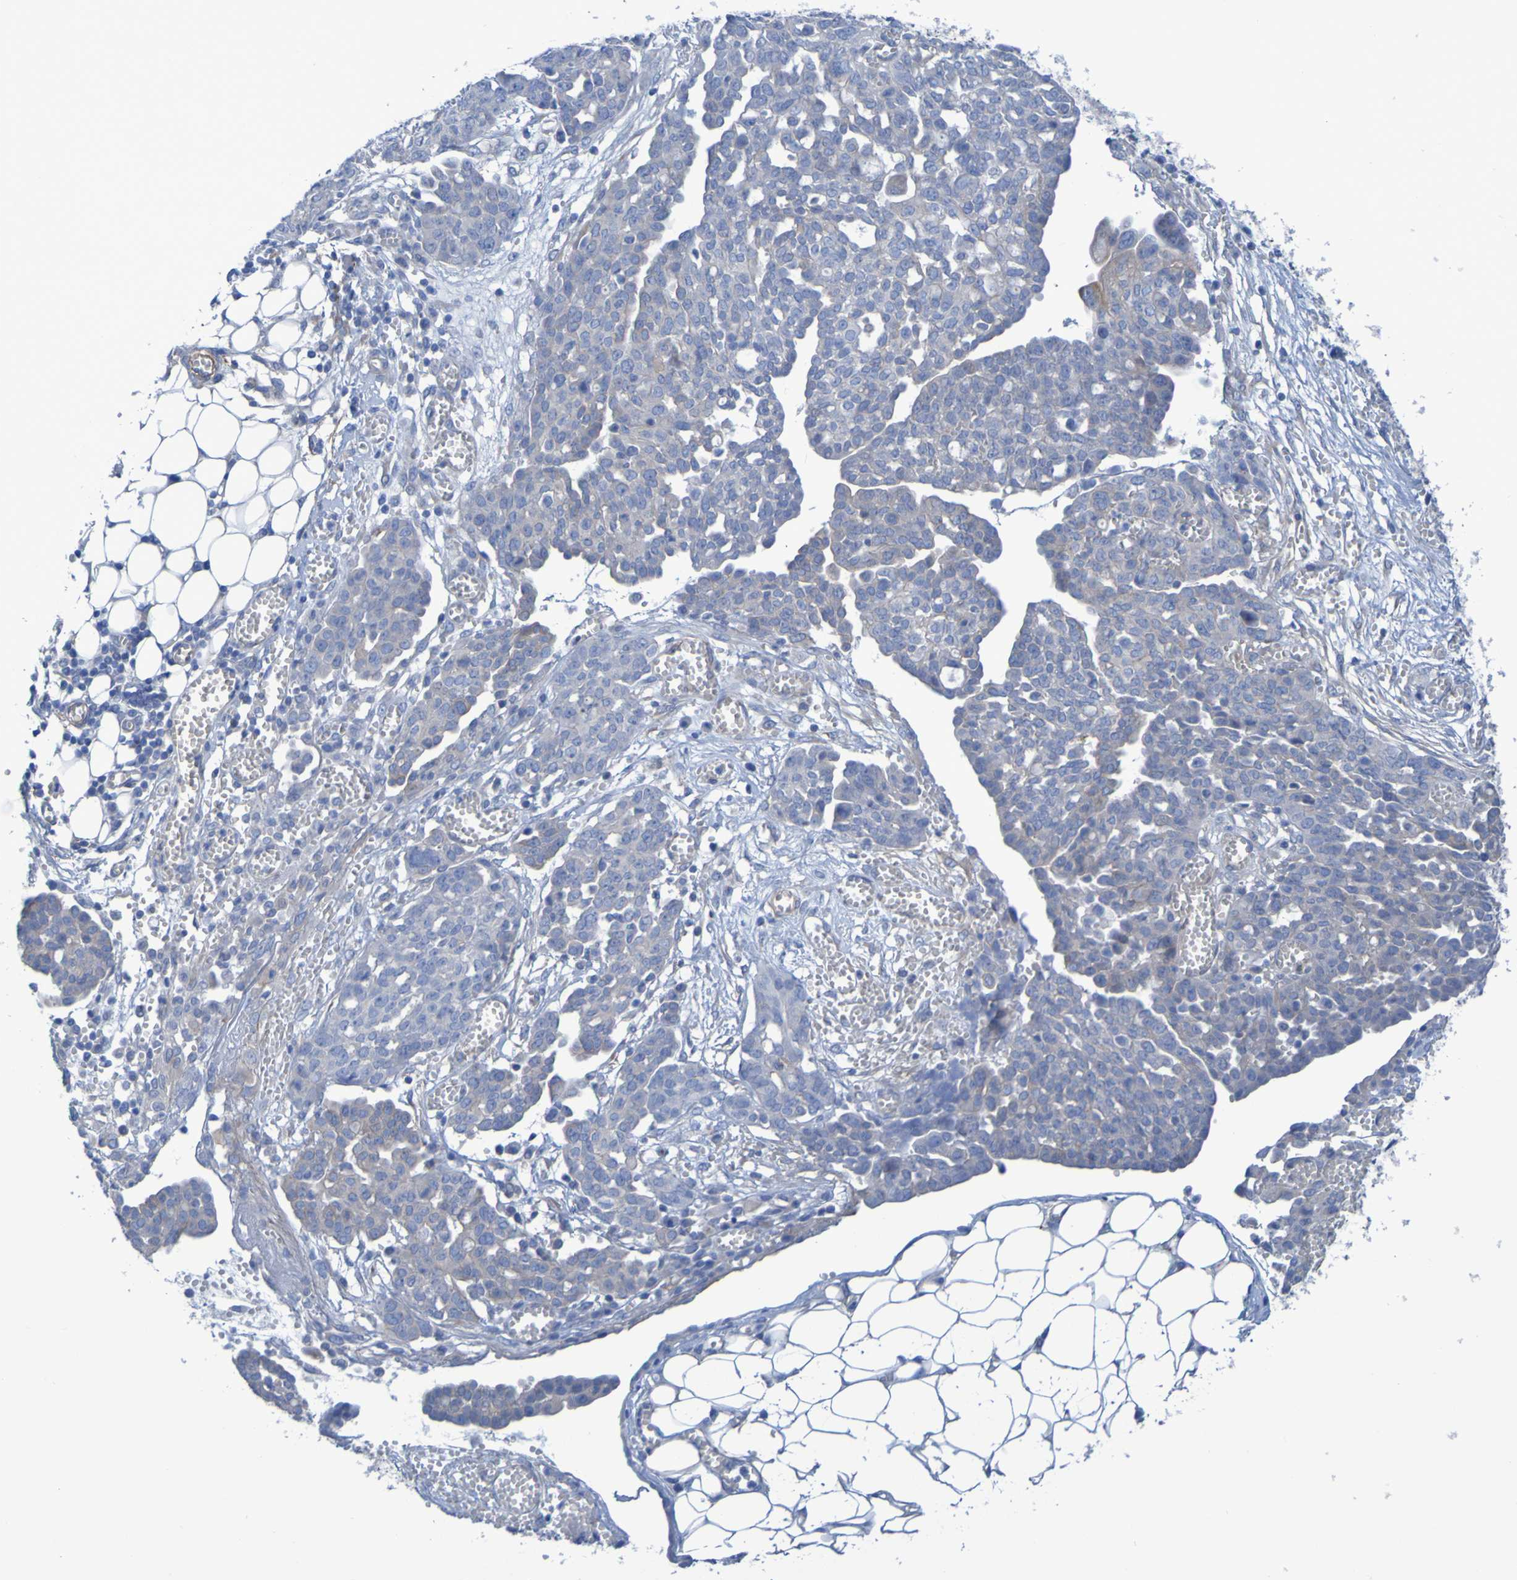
{"staining": {"intensity": "negative", "quantity": "none", "location": "none"}, "tissue": "ovarian cancer", "cell_type": "Tumor cells", "image_type": "cancer", "snomed": [{"axis": "morphology", "description": "Cystadenocarcinoma, serous, NOS"}, {"axis": "topography", "description": "Soft tissue"}, {"axis": "topography", "description": "Ovary"}], "caption": "A histopathology image of human serous cystadenocarcinoma (ovarian) is negative for staining in tumor cells.", "gene": "LPP", "patient": {"sex": "female", "age": 57}}